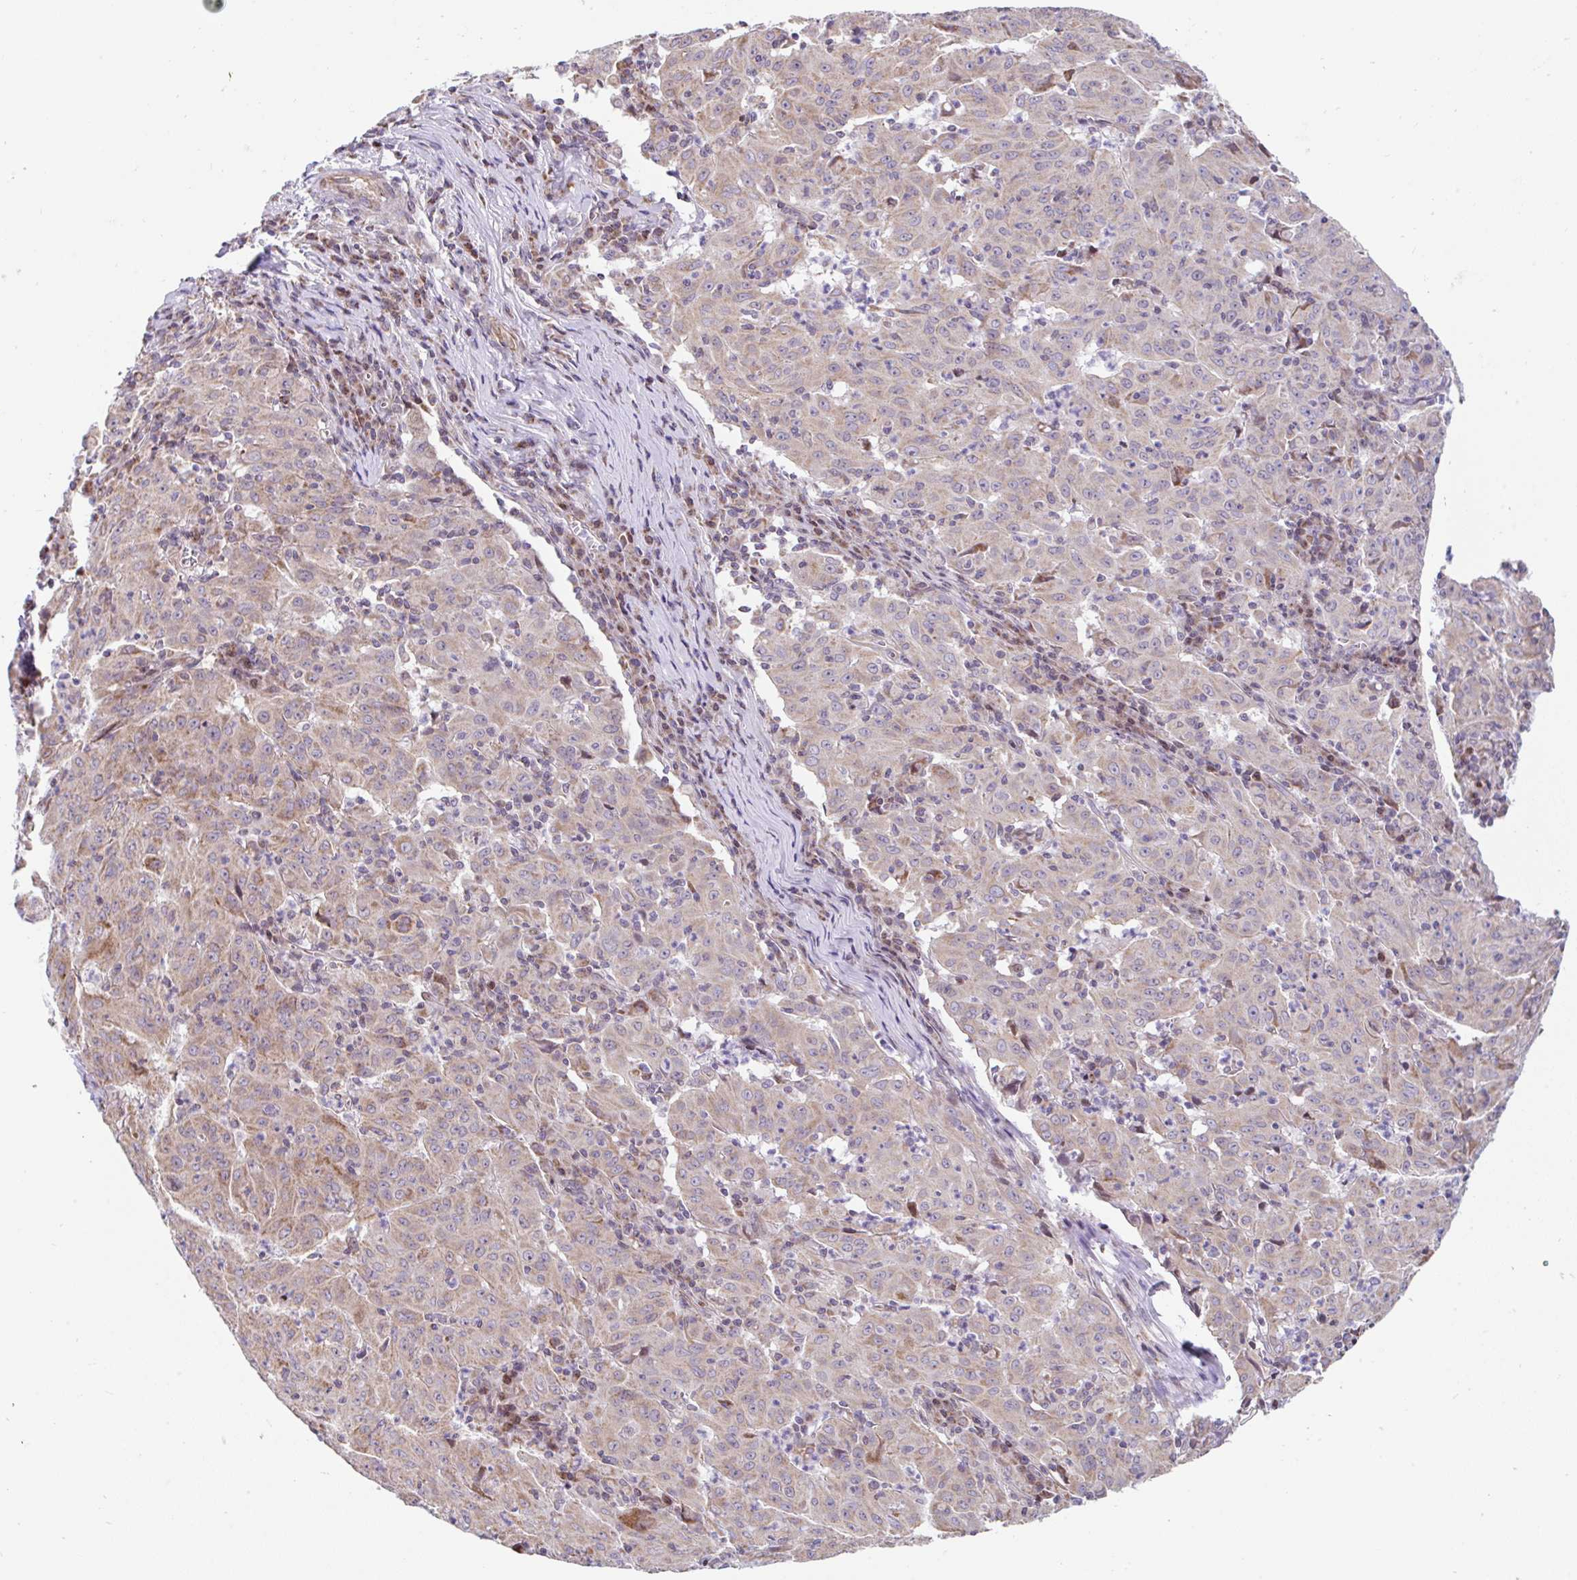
{"staining": {"intensity": "weak", "quantity": "25%-75%", "location": "cytoplasmic/membranous"}, "tissue": "pancreatic cancer", "cell_type": "Tumor cells", "image_type": "cancer", "snomed": [{"axis": "morphology", "description": "Adenocarcinoma, NOS"}, {"axis": "topography", "description": "Pancreas"}], "caption": "Protein analysis of pancreatic adenocarcinoma tissue exhibits weak cytoplasmic/membranous expression in approximately 25%-75% of tumor cells. Nuclei are stained in blue.", "gene": "FIGNL1", "patient": {"sex": "male", "age": 63}}